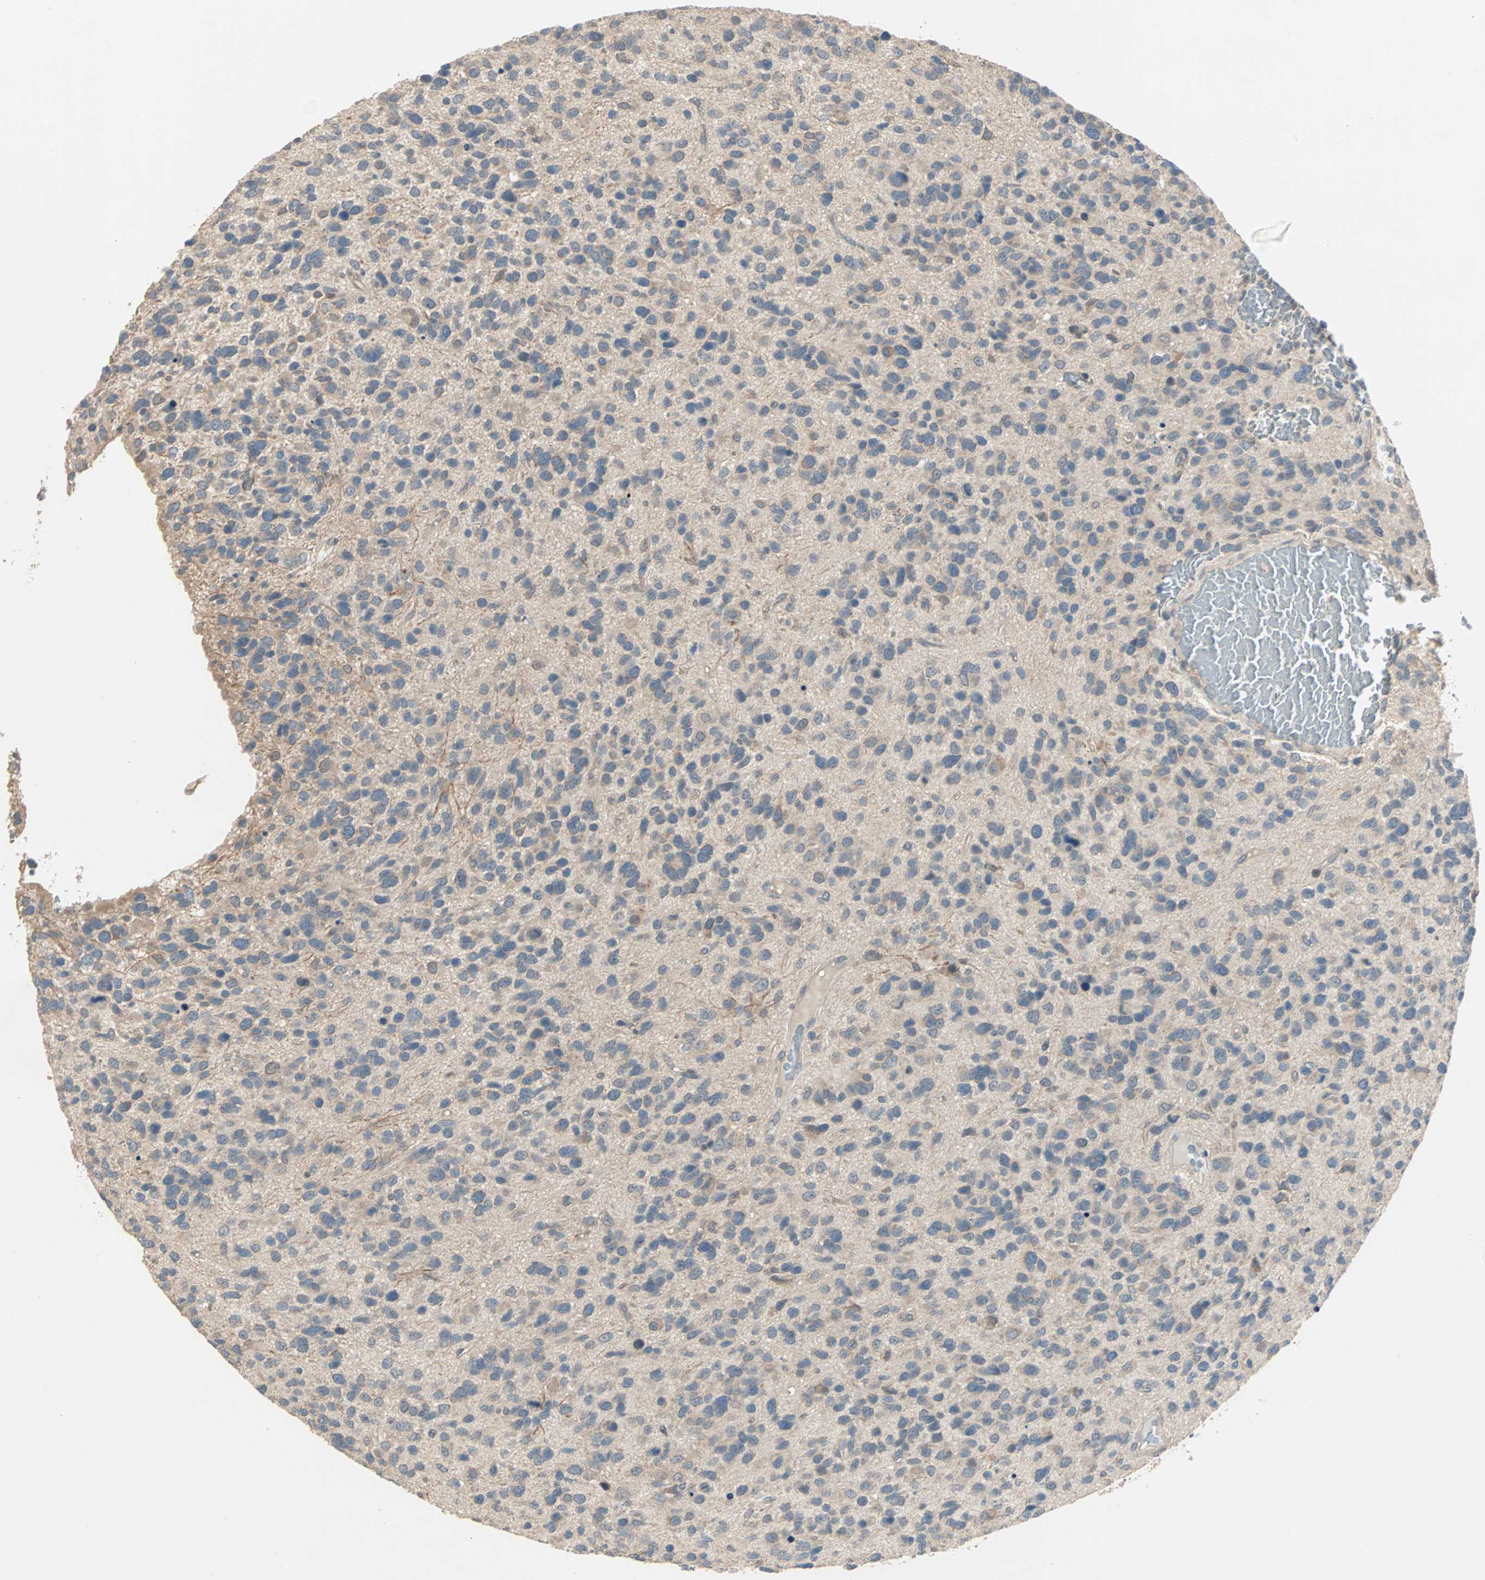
{"staining": {"intensity": "weak", "quantity": ">75%", "location": "cytoplasmic/membranous"}, "tissue": "glioma", "cell_type": "Tumor cells", "image_type": "cancer", "snomed": [{"axis": "morphology", "description": "Glioma, malignant, High grade"}, {"axis": "topography", "description": "Brain"}], "caption": "IHC histopathology image of malignant glioma (high-grade) stained for a protein (brown), which shows low levels of weak cytoplasmic/membranous expression in approximately >75% of tumor cells.", "gene": "TTF2", "patient": {"sex": "female", "age": 58}}